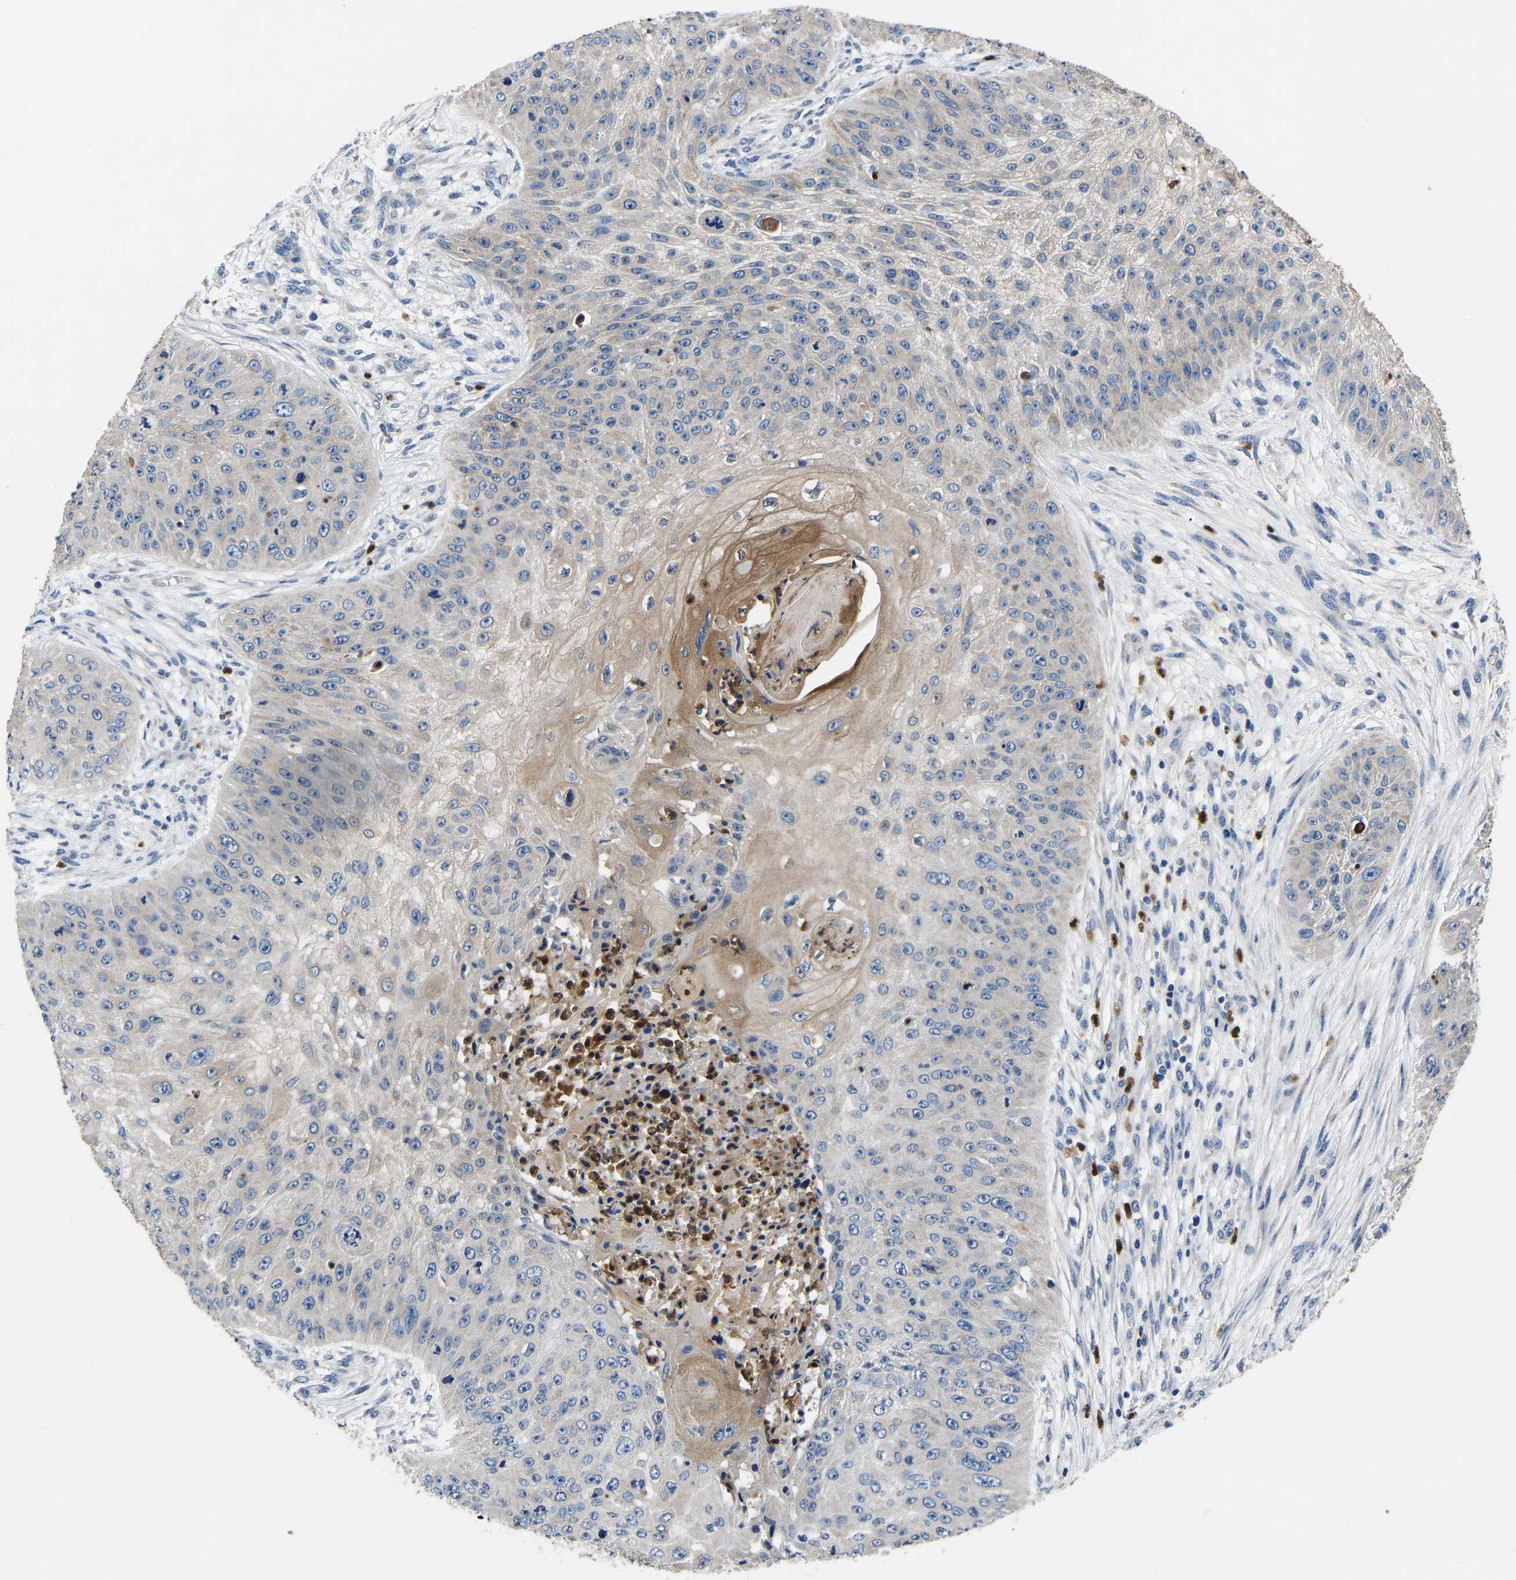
{"staining": {"intensity": "weak", "quantity": "<25%", "location": "cytoplasmic/membranous"}, "tissue": "skin cancer", "cell_type": "Tumor cells", "image_type": "cancer", "snomed": [{"axis": "morphology", "description": "Squamous cell carcinoma, NOS"}, {"axis": "topography", "description": "Skin"}], "caption": "Human skin cancer stained for a protein using immunohistochemistry (IHC) shows no staining in tumor cells.", "gene": "TOR1B", "patient": {"sex": "female", "age": 80}}